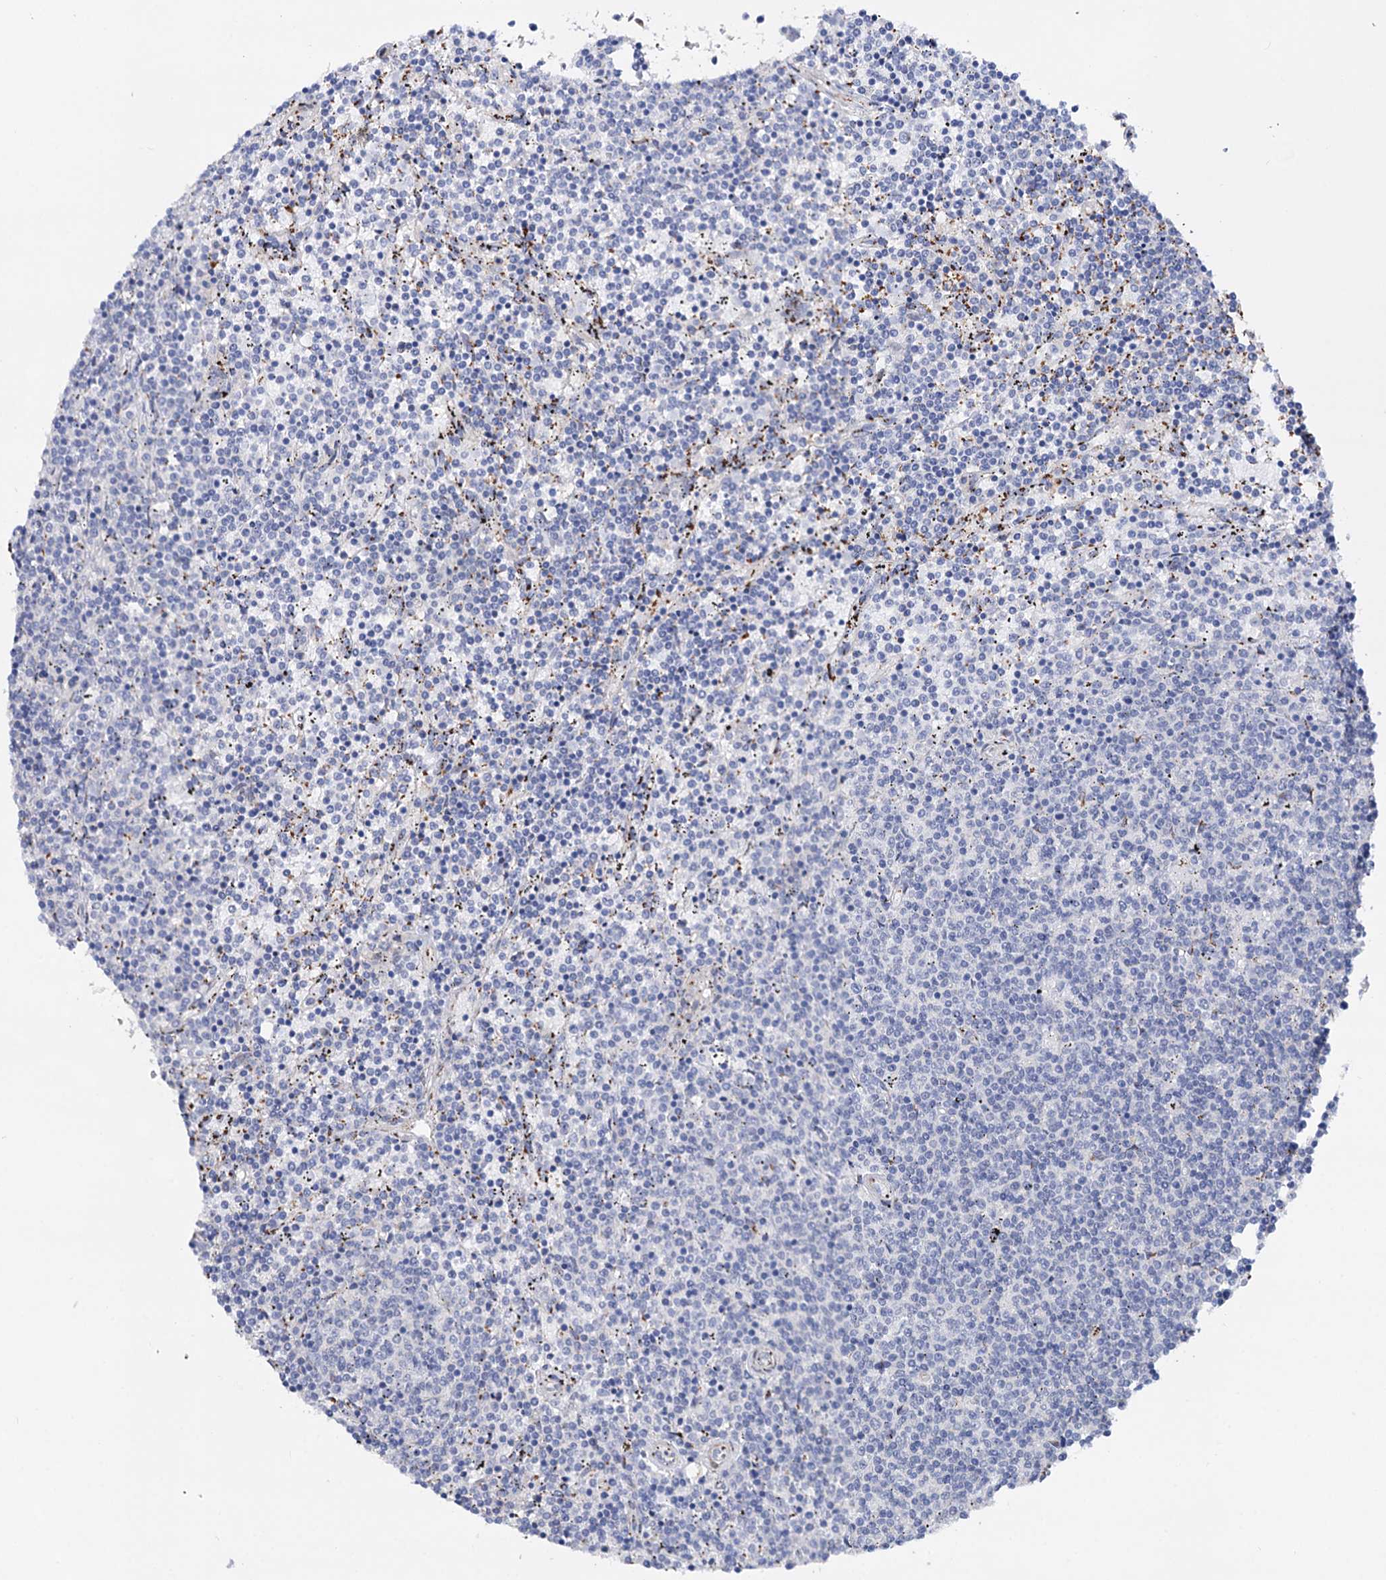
{"staining": {"intensity": "negative", "quantity": "none", "location": "none"}, "tissue": "lymphoma", "cell_type": "Tumor cells", "image_type": "cancer", "snomed": [{"axis": "morphology", "description": "Malignant lymphoma, non-Hodgkin's type, Low grade"}, {"axis": "topography", "description": "Spleen"}], "caption": "Tumor cells show no significant positivity in low-grade malignant lymphoma, non-Hodgkin's type.", "gene": "C11orf96", "patient": {"sex": "female", "age": 50}}